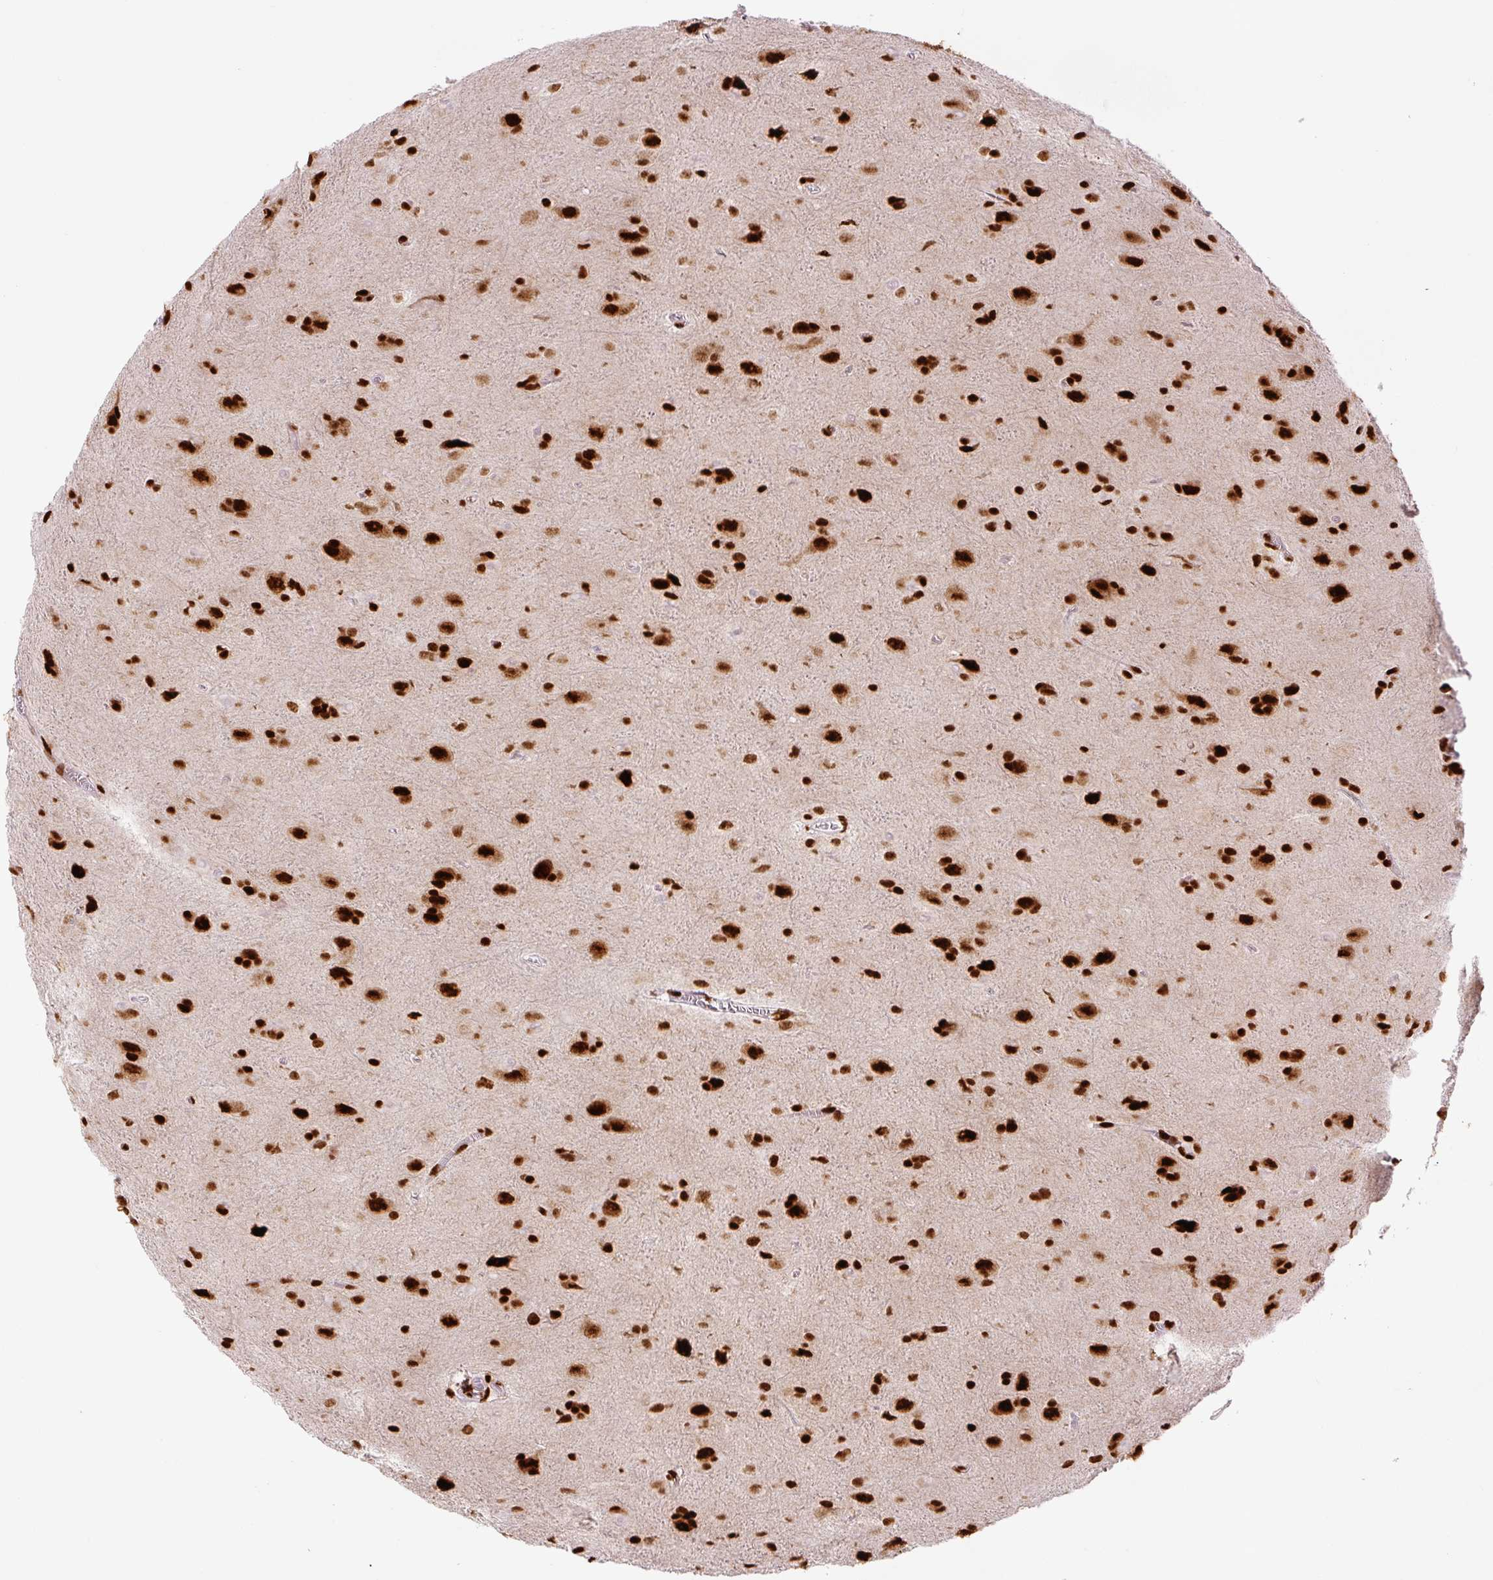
{"staining": {"intensity": "strong", "quantity": ">75%", "location": "nuclear"}, "tissue": "glioma", "cell_type": "Tumor cells", "image_type": "cancer", "snomed": [{"axis": "morphology", "description": "Glioma, malignant, Low grade"}, {"axis": "topography", "description": "Brain"}], "caption": "Low-grade glioma (malignant) tissue reveals strong nuclear staining in approximately >75% of tumor cells, visualized by immunohistochemistry.", "gene": "FUS", "patient": {"sex": "male", "age": 58}}